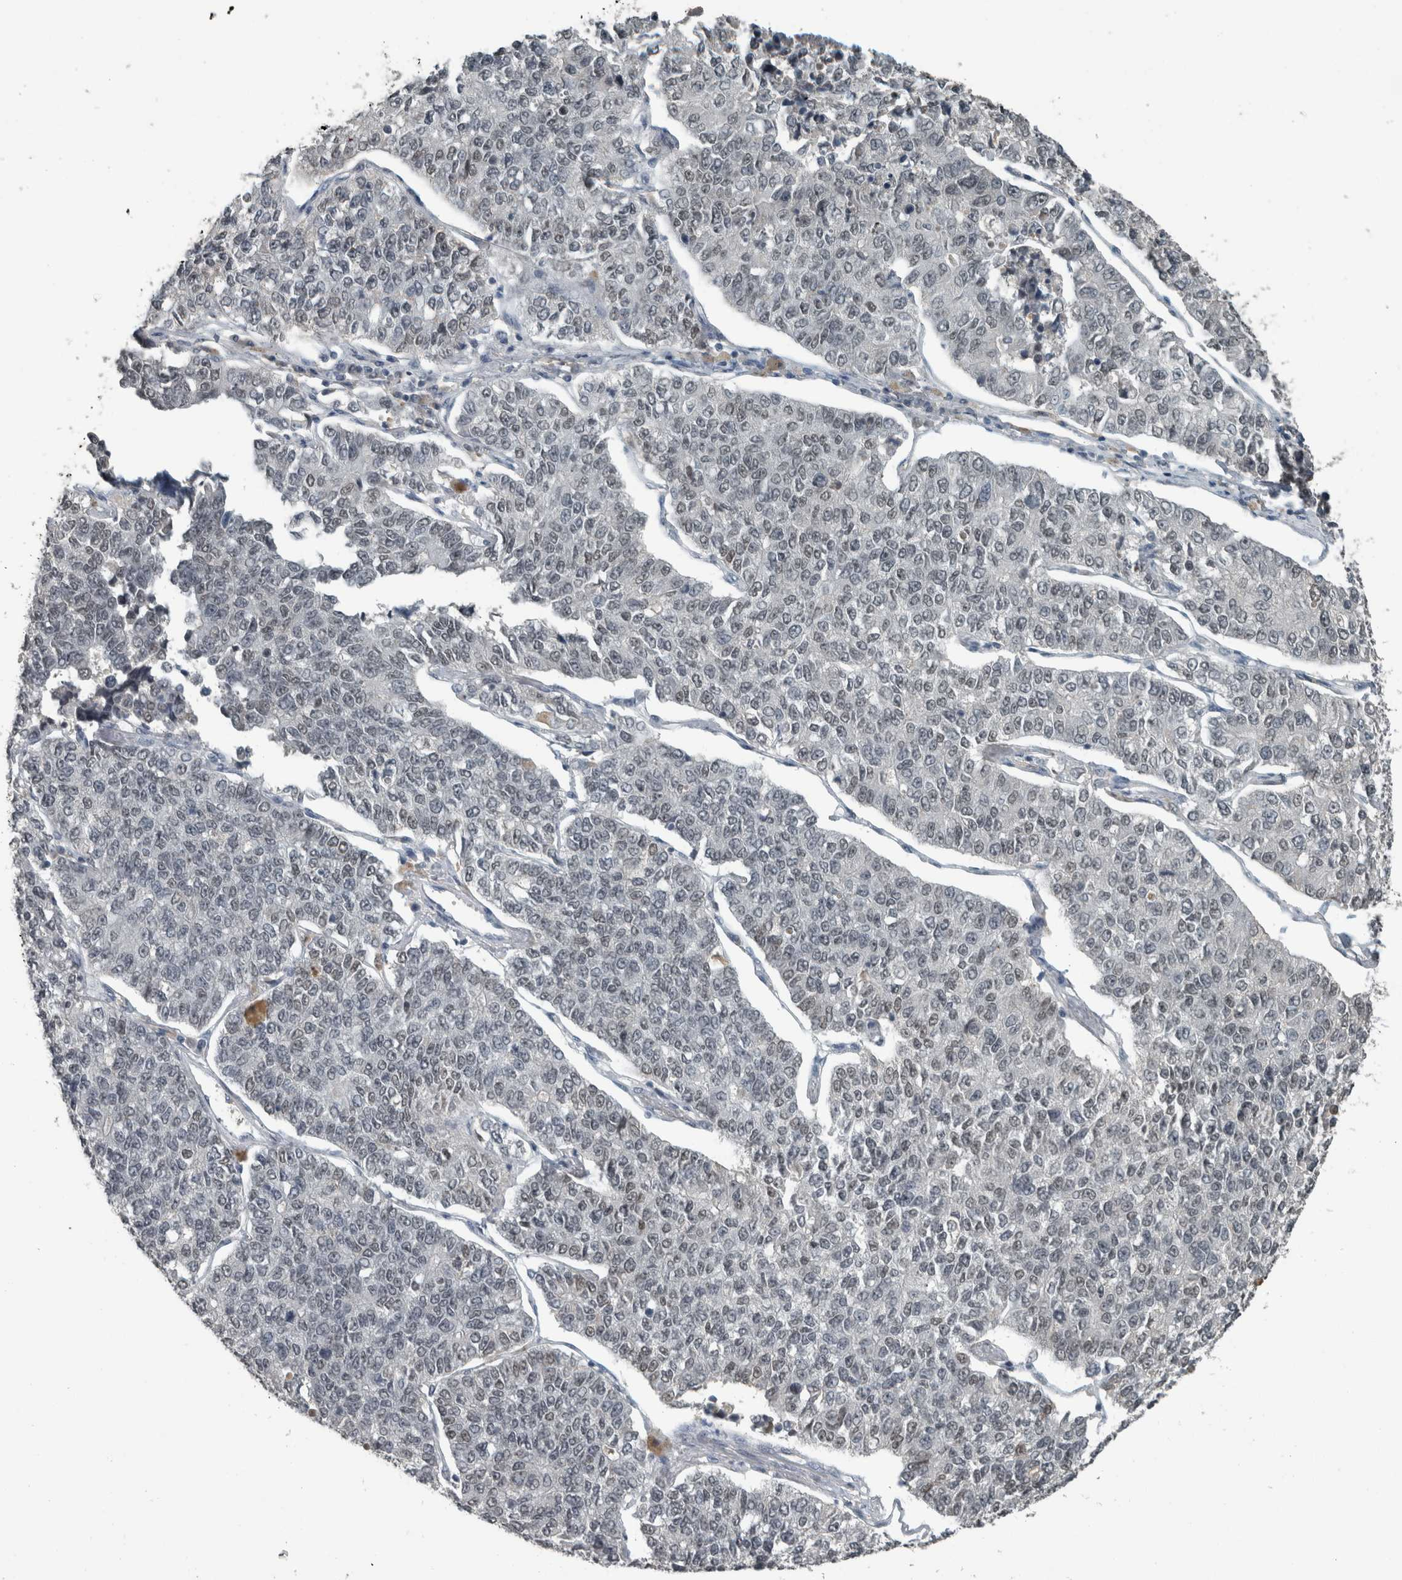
{"staining": {"intensity": "weak", "quantity": "<25%", "location": "nuclear"}, "tissue": "lung cancer", "cell_type": "Tumor cells", "image_type": "cancer", "snomed": [{"axis": "morphology", "description": "Adenocarcinoma, NOS"}, {"axis": "topography", "description": "Lung"}], "caption": "The micrograph shows no staining of tumor cells in lung adenocarcinoma.", "gene": "ZNF24", "patient": {"sex": "male", "age": 49}}